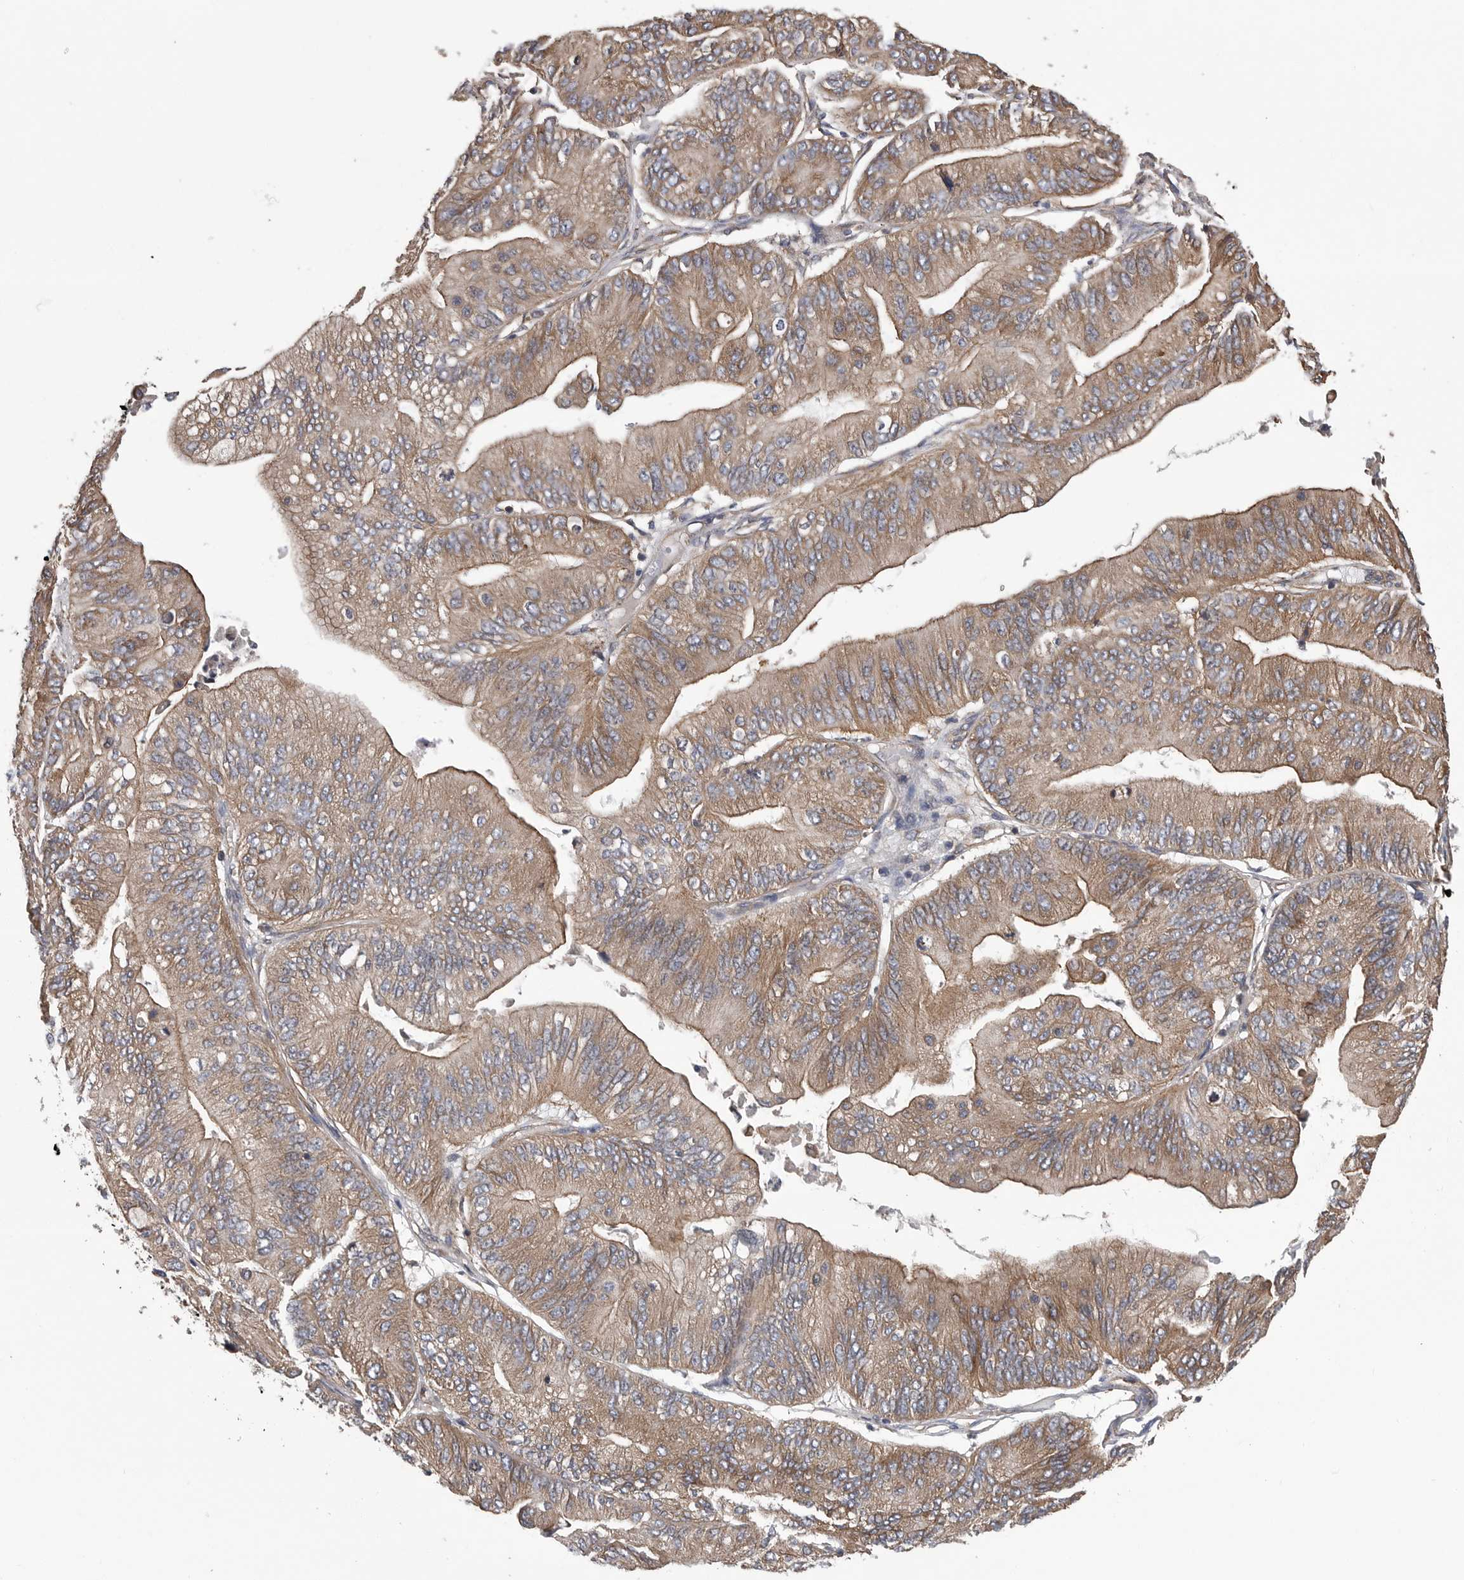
{"staining": {"intensity": "moderate", "quantity": ">75%", "location": "cytoplasmic/membranous"}, "tissue": "ovarian cancer", "cell_type": "Tumor cells", "image_type": "cancer", "snomed": [{"axis": "morphology", "description": "Cystadenocarcinoma, mucinous, NOS"}, {"axis": "topography", "description": "Ovary"}], "caption": "Protein staining shows moderate cytoplasmic/membranous staining in approximately >75% of tumor cells in ovarian cancer. The staining is performed using DAB (3,3'-diaminobenzidine) brown chromogen to label protein expression. The nuclei are counter-stained blue using hematoxylin.", "gene": "OXR1", "patient": {"sex": "female", "age": 61}}